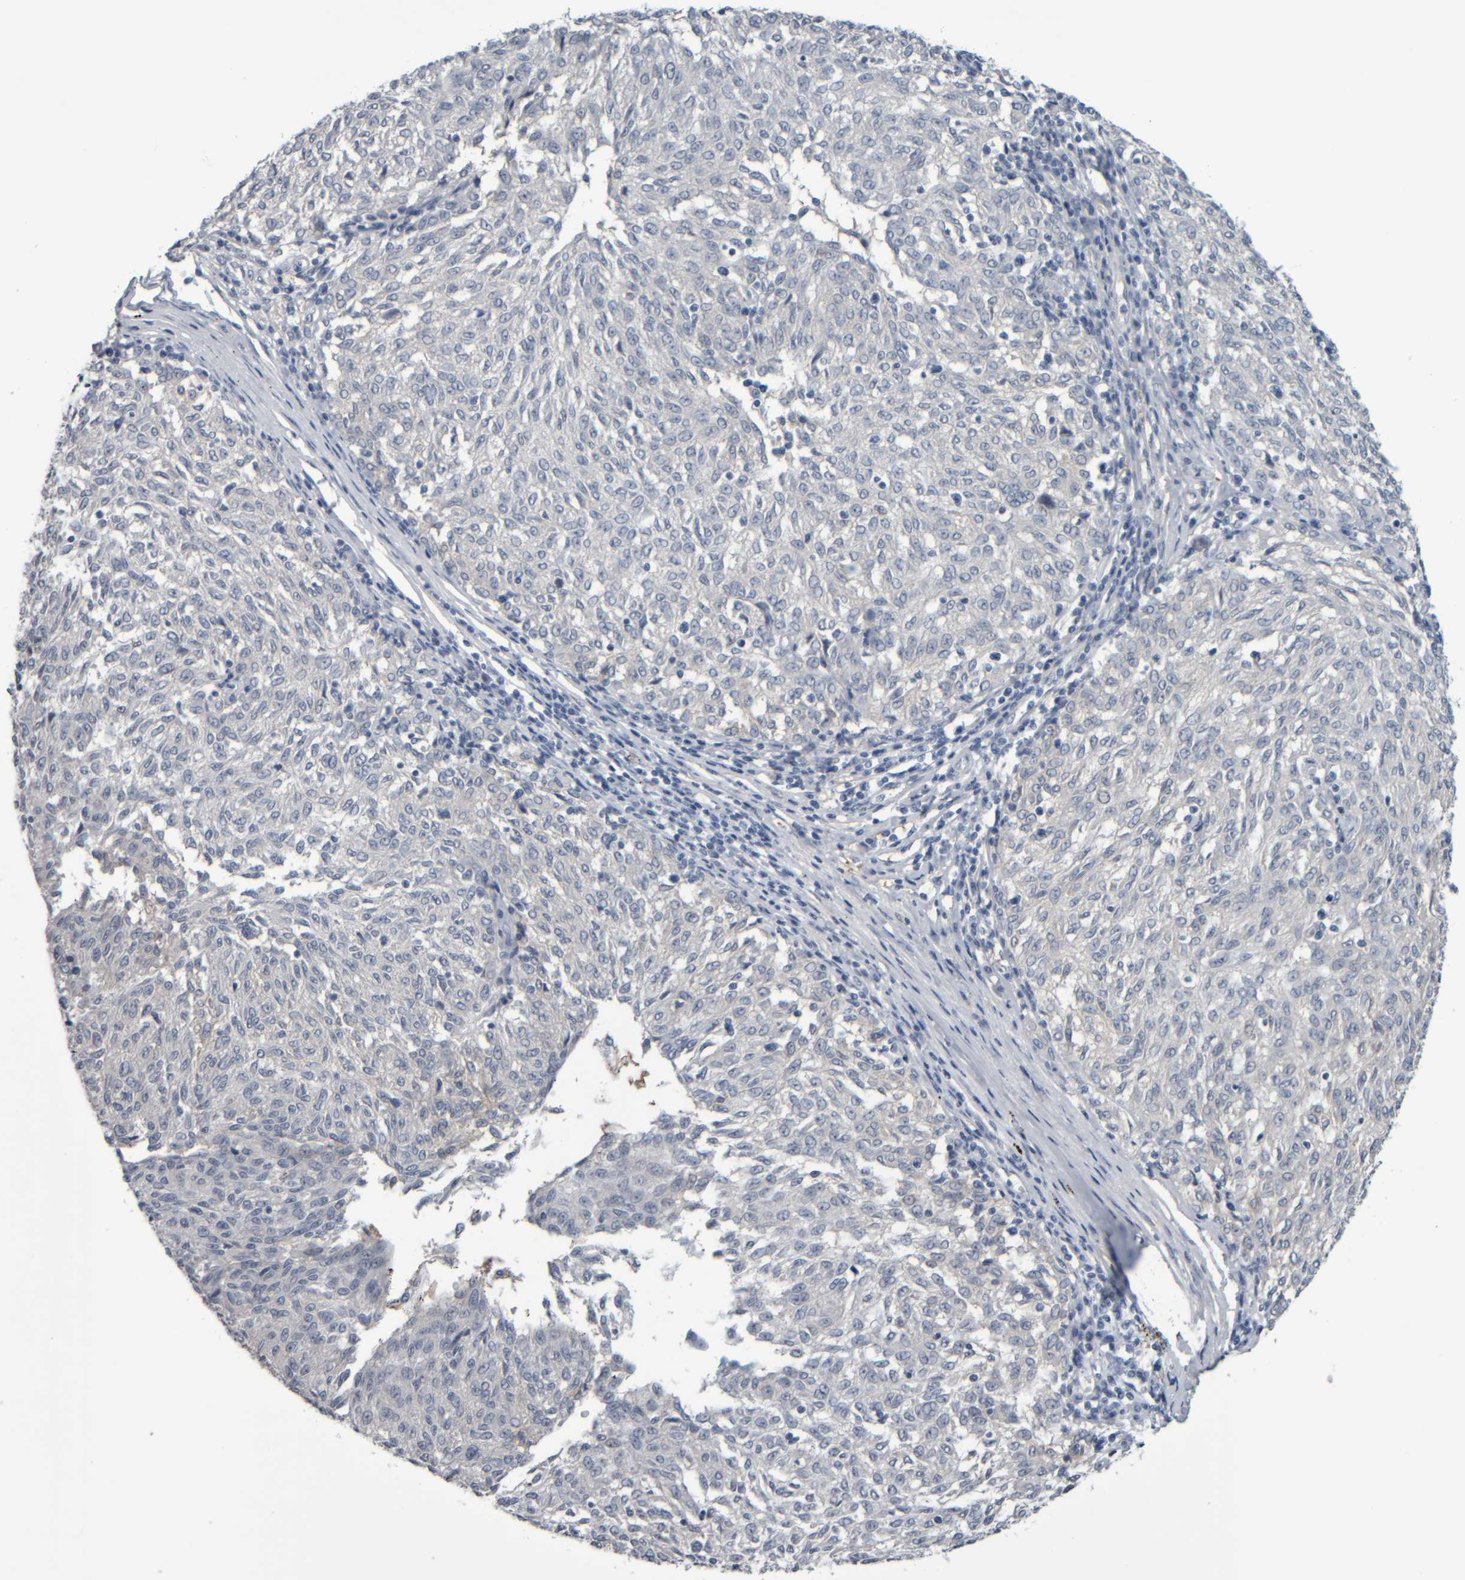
{"staining": {"intensity": "negative", "quantity": "none", "location": "none"}, "tissue": "melanoma", "cell_type": "Tumor cells", "image_type": "cancer", "snomed": [{"axis": "morphology", "description": "Malignant melanoma, NOS"}, {"axis": "topography", "description": "Skin"}], "caption": "Tumor cells are negative for brown protein staining in malignant melanoma.", "gene": "COL14A1", "patient": {"sex": "female", "age": 72}}